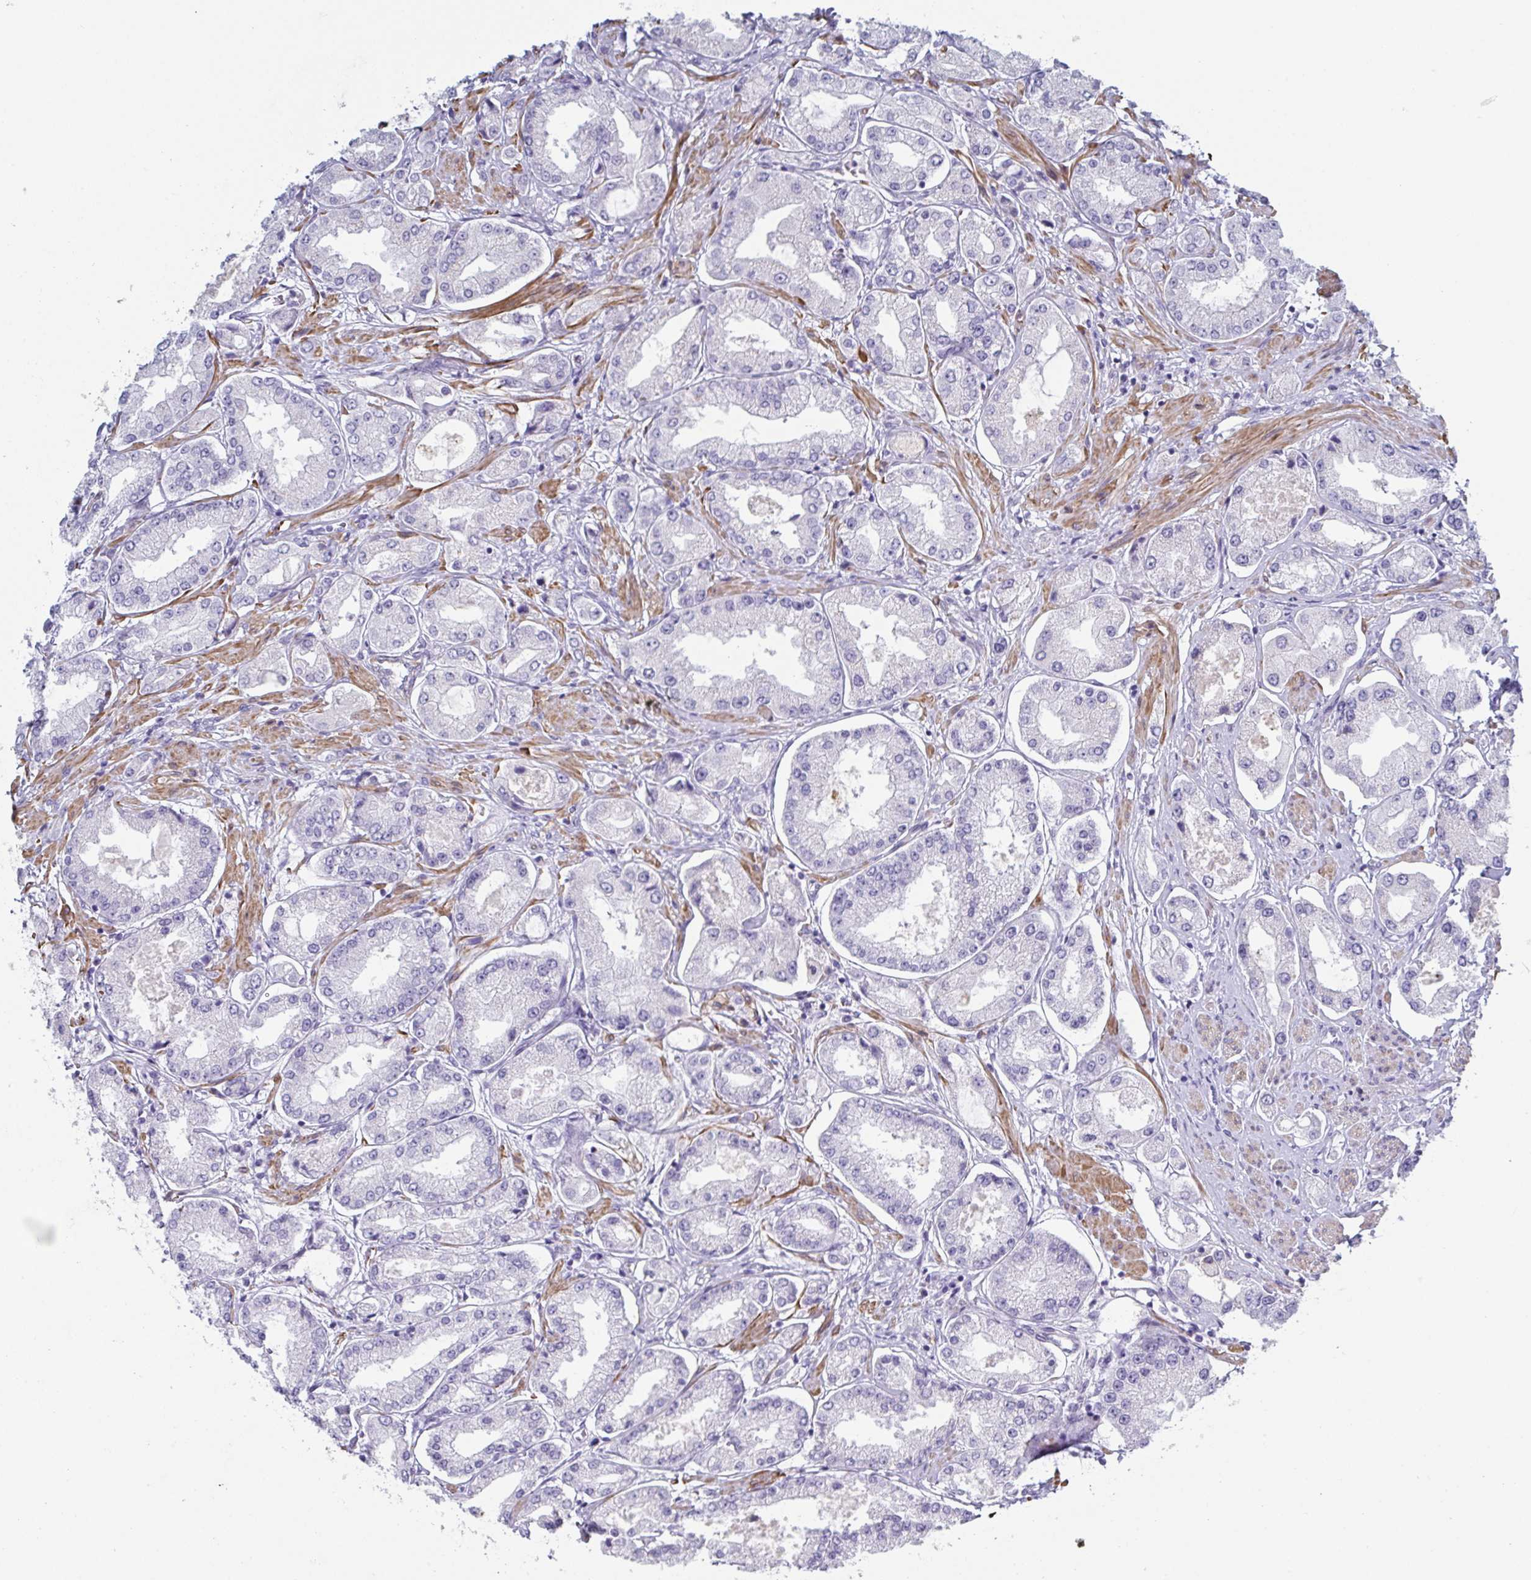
{"staining": {"intensity": "negative", "quantity": "none", "location": "none"}, "tissue": "prostate cancer", "cell_type": "Tumor cells", "image_type": "cancer", "snomed": [{"axis": "morphology", "description": "Adenocarcinoma, High grade"}, {"axis": "topography", "description": "Prostate"}], "caption": "DAB (3,3'-diaminobenzidine) immunohistochemical staining of prostate cancer (high-grade adenocarcinoma) shows no significant expression in tumor cells.", "gene": "OR5P3", "patient": {"sex": "male", "age": 69}}